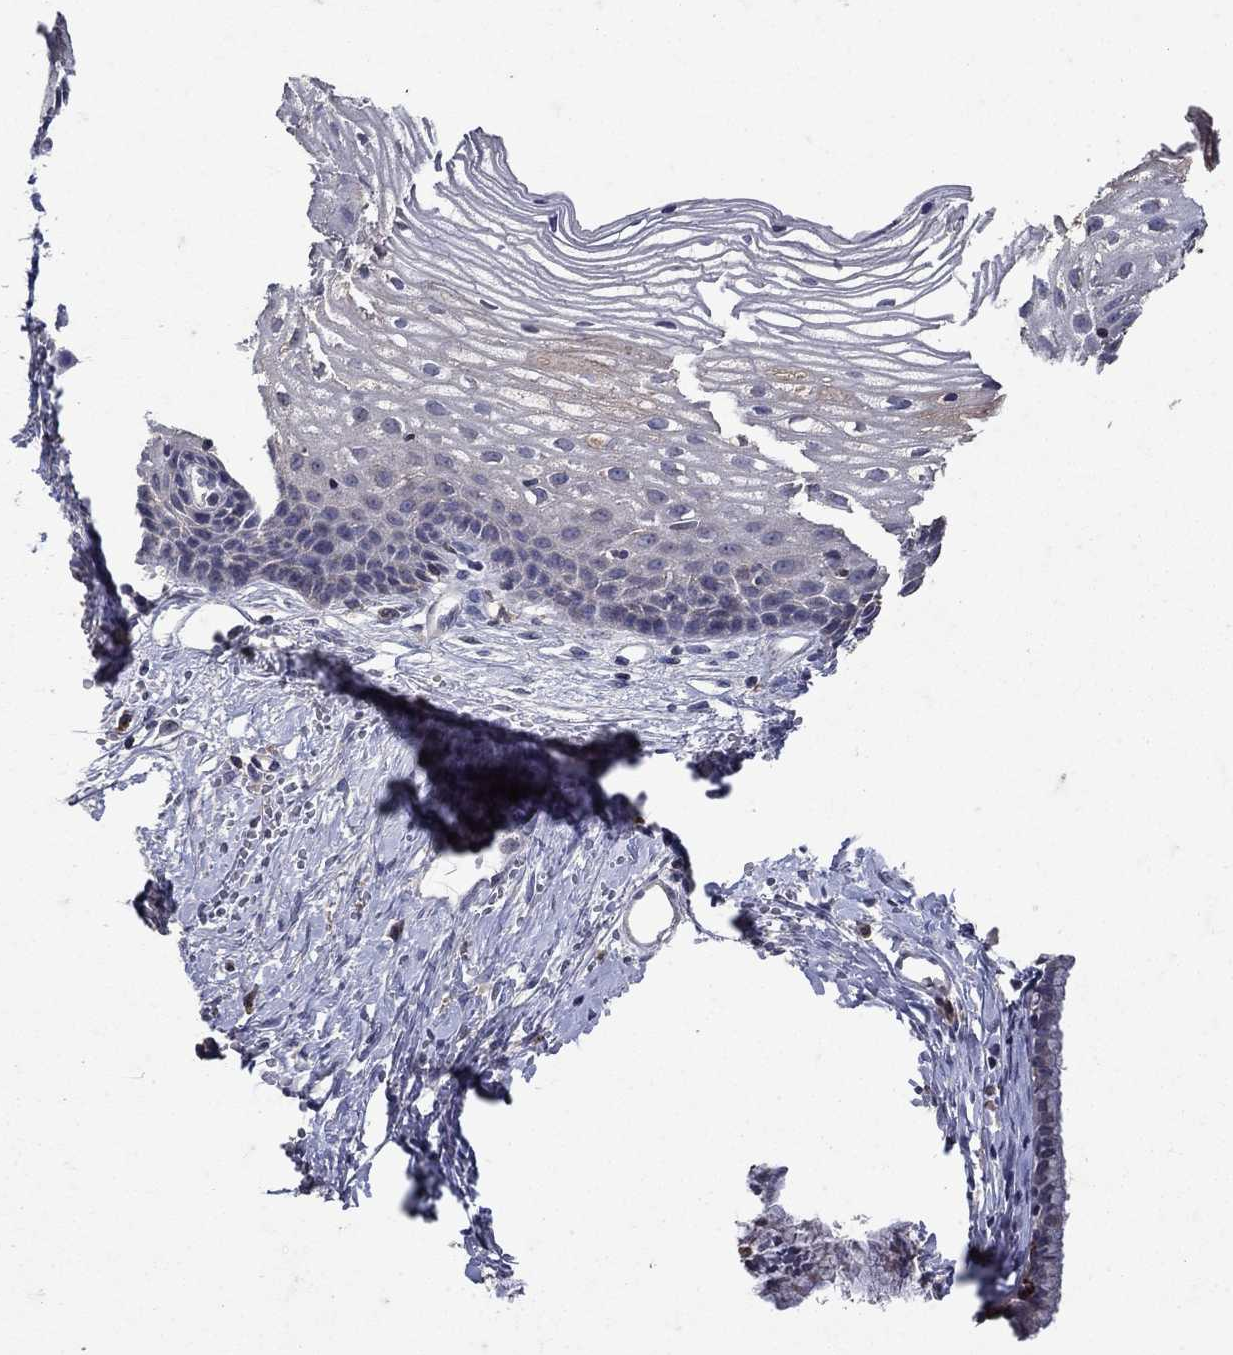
{"staining": {"intensity": "negative", "quantity": "none", "location": "none"}, "tissue": "cervix", "cell_type": "Glandular cells", "image_type": "normal", "snomed": [{"axis": "morphology", "description": "Normal tissue, NOS"}, {"axis": "topography", "description": "Cervix"}], "caption": "This is an immunohistochemistry (IHC) micrograph of normal cervix. There is no expression in glandular cells.", "gene": "NPC2", "patient": {"sex": "female", "age": 40}}